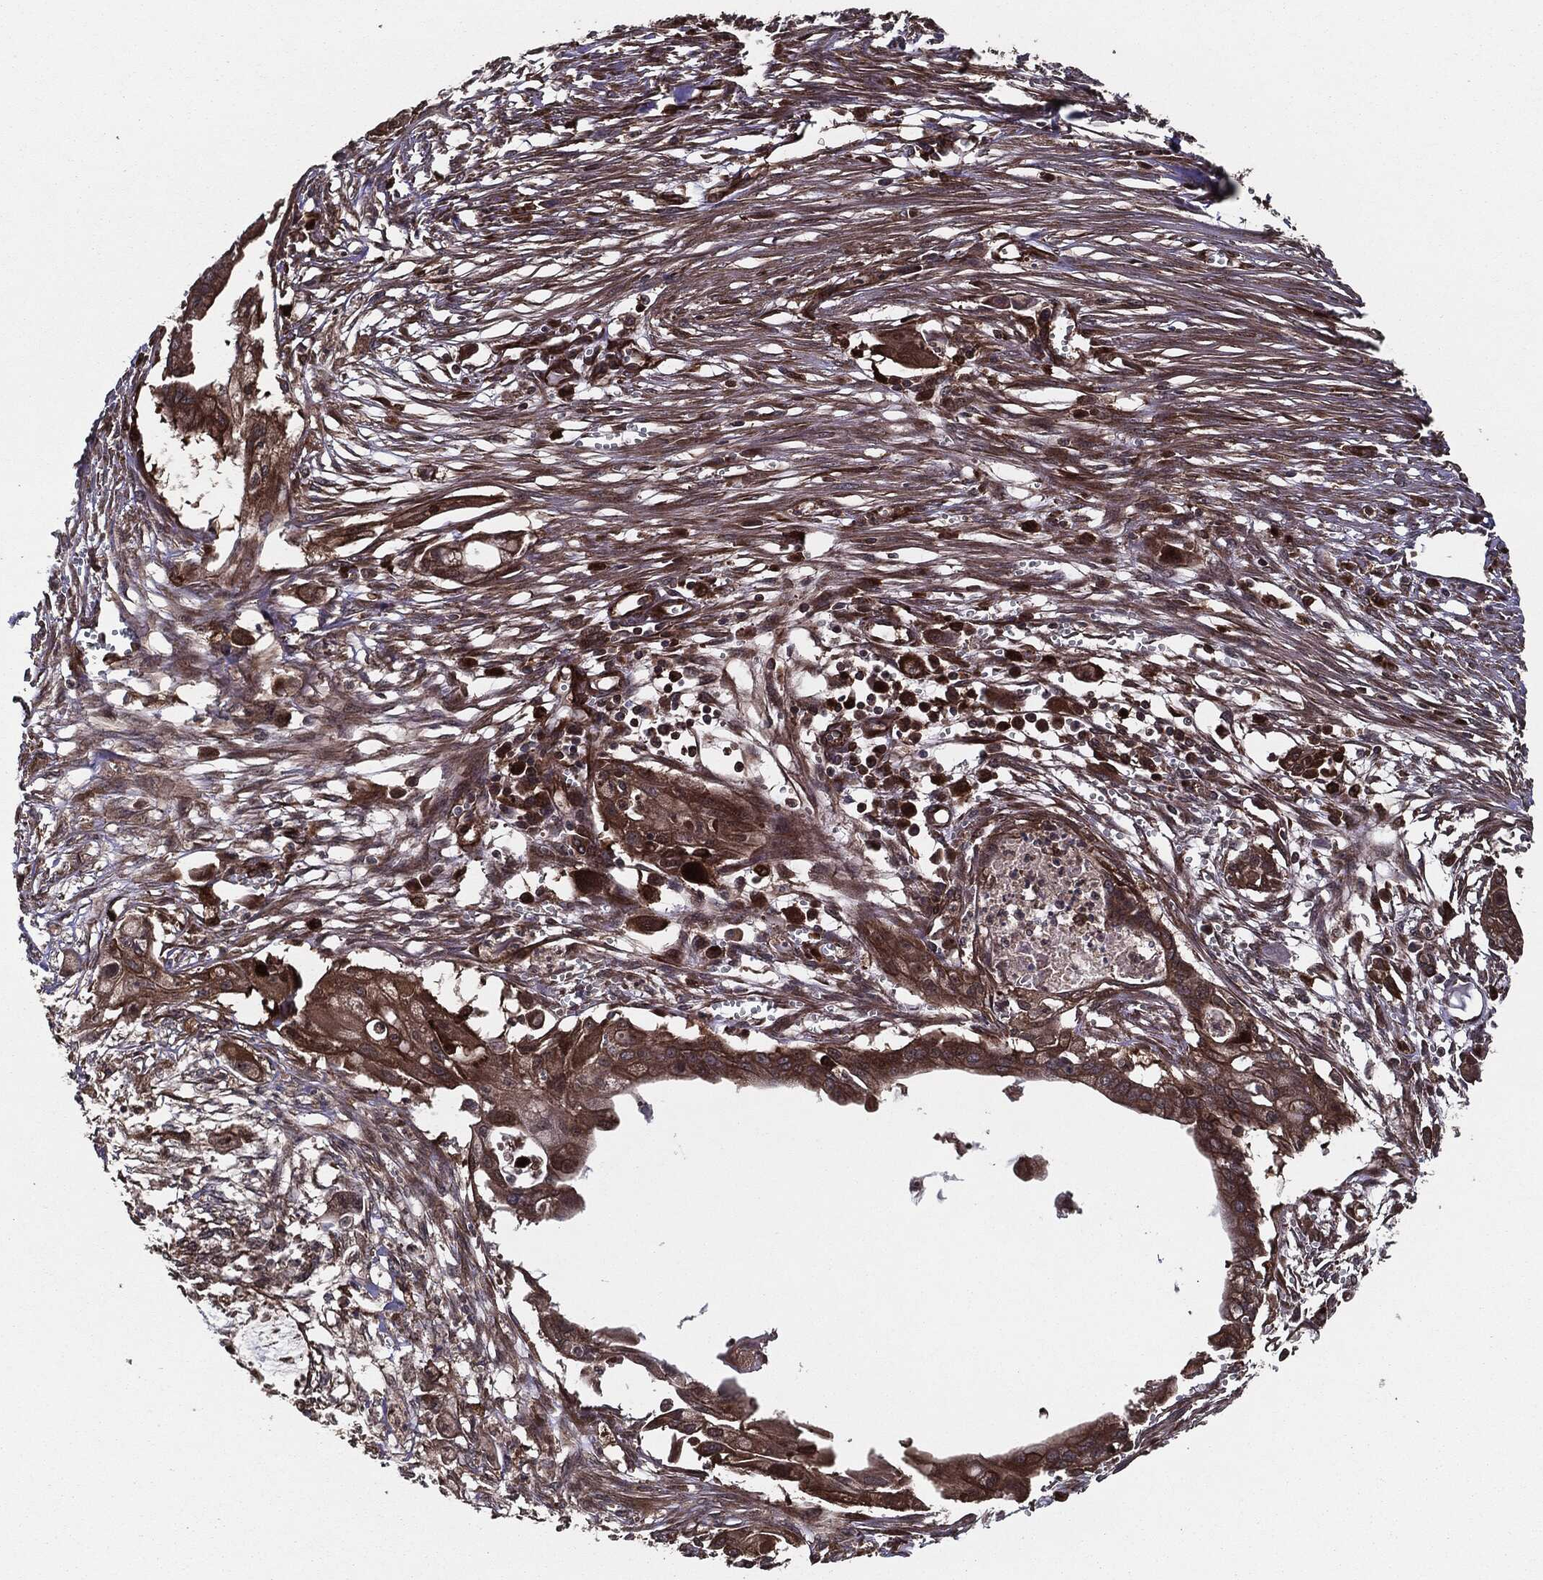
{"staining": {"intensity": "strong", "quantity": ">75%", "location": "cytoplasmic/membranous"}, "tissue": "pancreatic cancer", "cell_type": "Tumor cells", "image_type": "cancer", "snomed": [{"axis": "morphology", "description": "Normal tissue, NOS"}, {"axis": "morphology", "description": "Adenocarcinoma, NOS"}, {"axis": "topography", "description": "Pancreas"}], "caption": "Tumor cells show high levels of strong cytoplasmic/membranous staining in approximately >75% of cells in pancreatic cancer (adenocarcinoma).", "gene": "RAP1GDS1", "patient": {"sex": "female", "age": 58}}